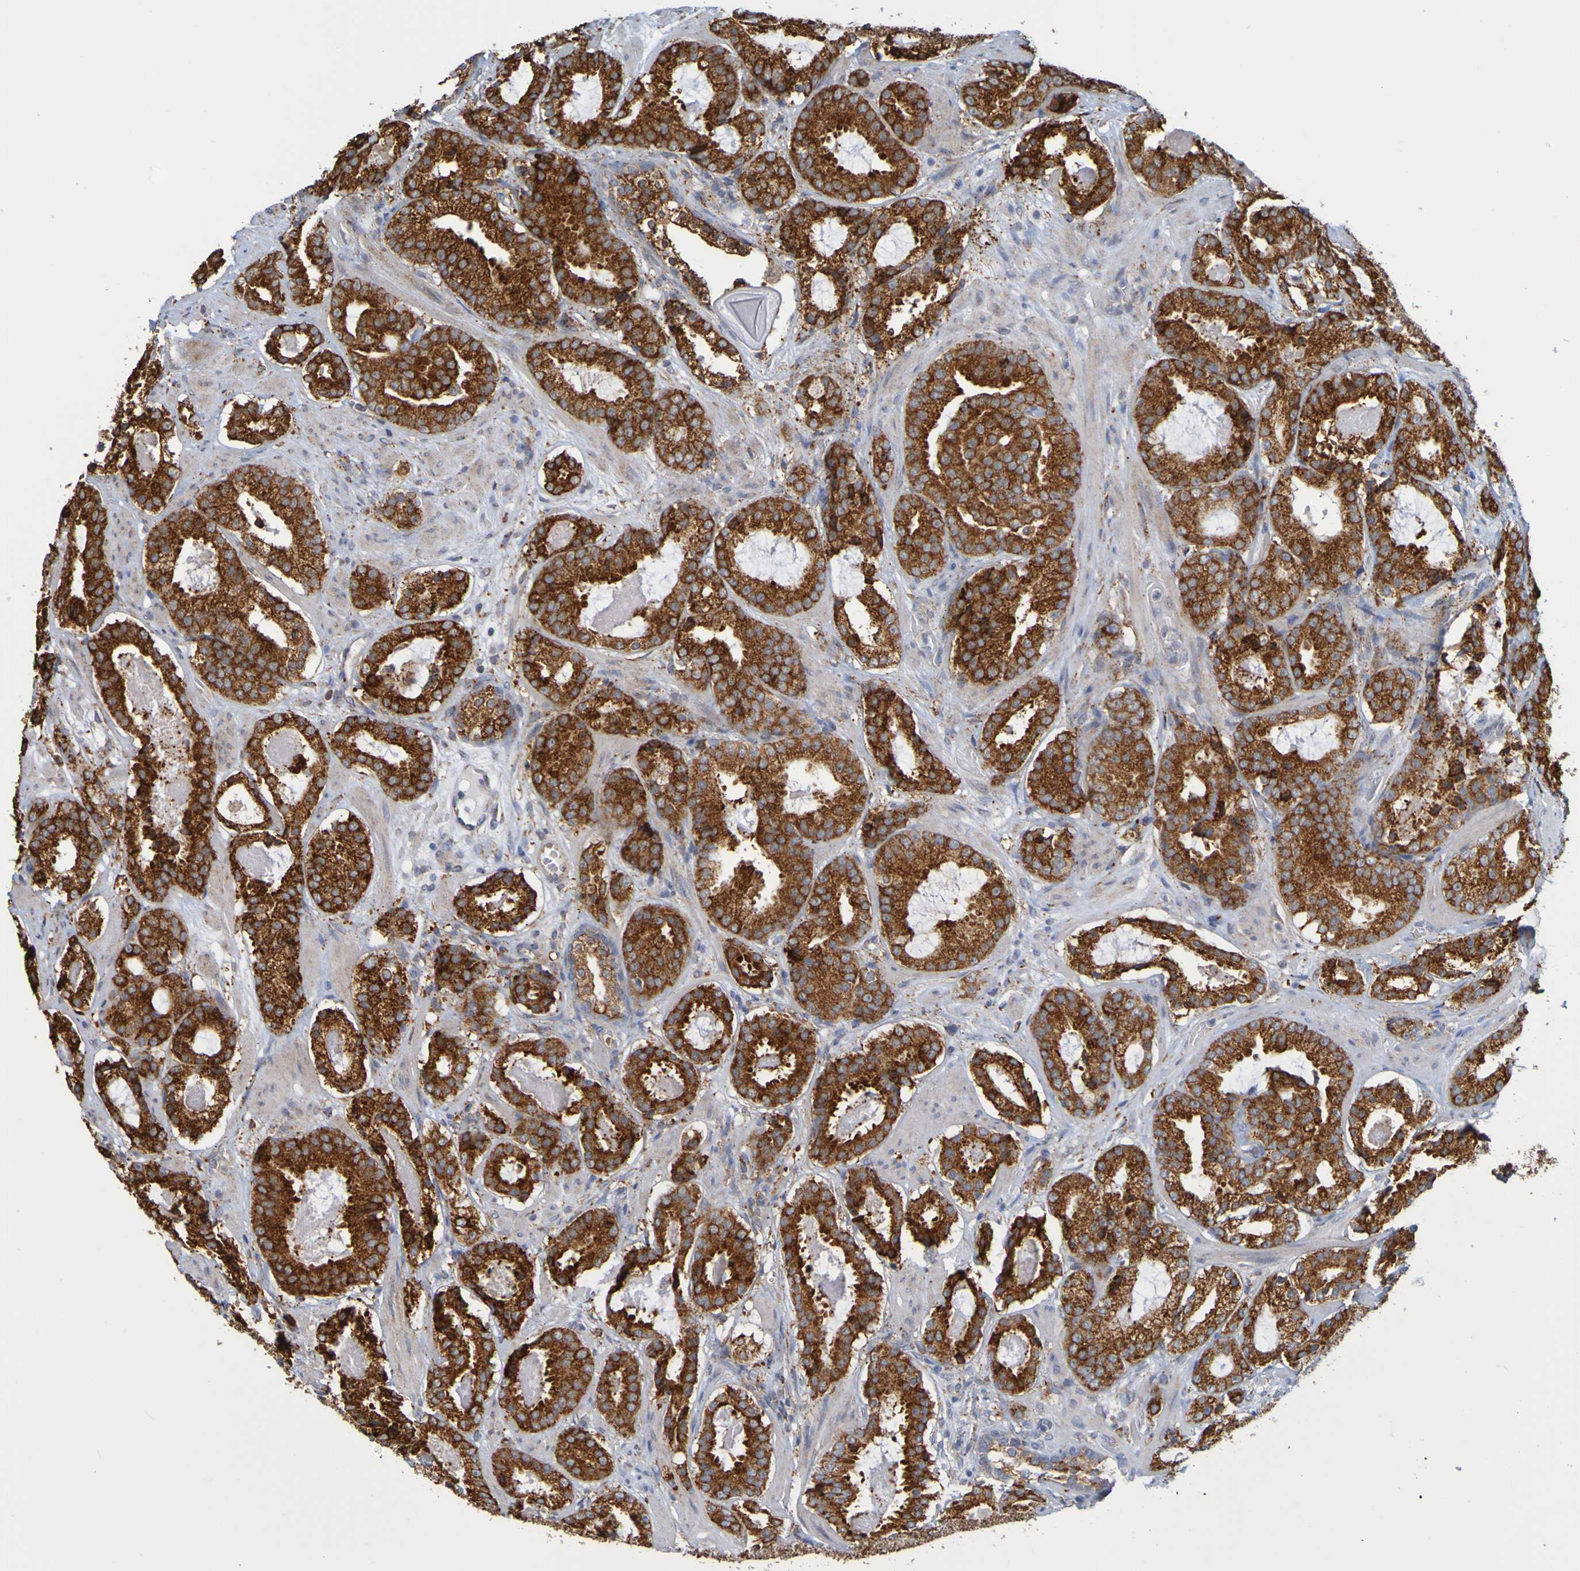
{"staining": {"intensity": "strong", "quantity": ">75%", "location": "cytoplasmic/membranous"}, "tissue": "prostate cancer", "cell_type": "Tumor cells", "image_type": "cancer", "snomed": [{"axis": "morphology", "description": "Adenocarcinoma, Low grade"}, {"axis": "topography", "description": "Prostate"}], "caption": "A high amount of strong cytoplasmic/membranous staining is present in about >75% of tumor cells in prostate cancer tissue.", "gene": "PDIA3", "patient": {"sex": "male", "age": 69}}